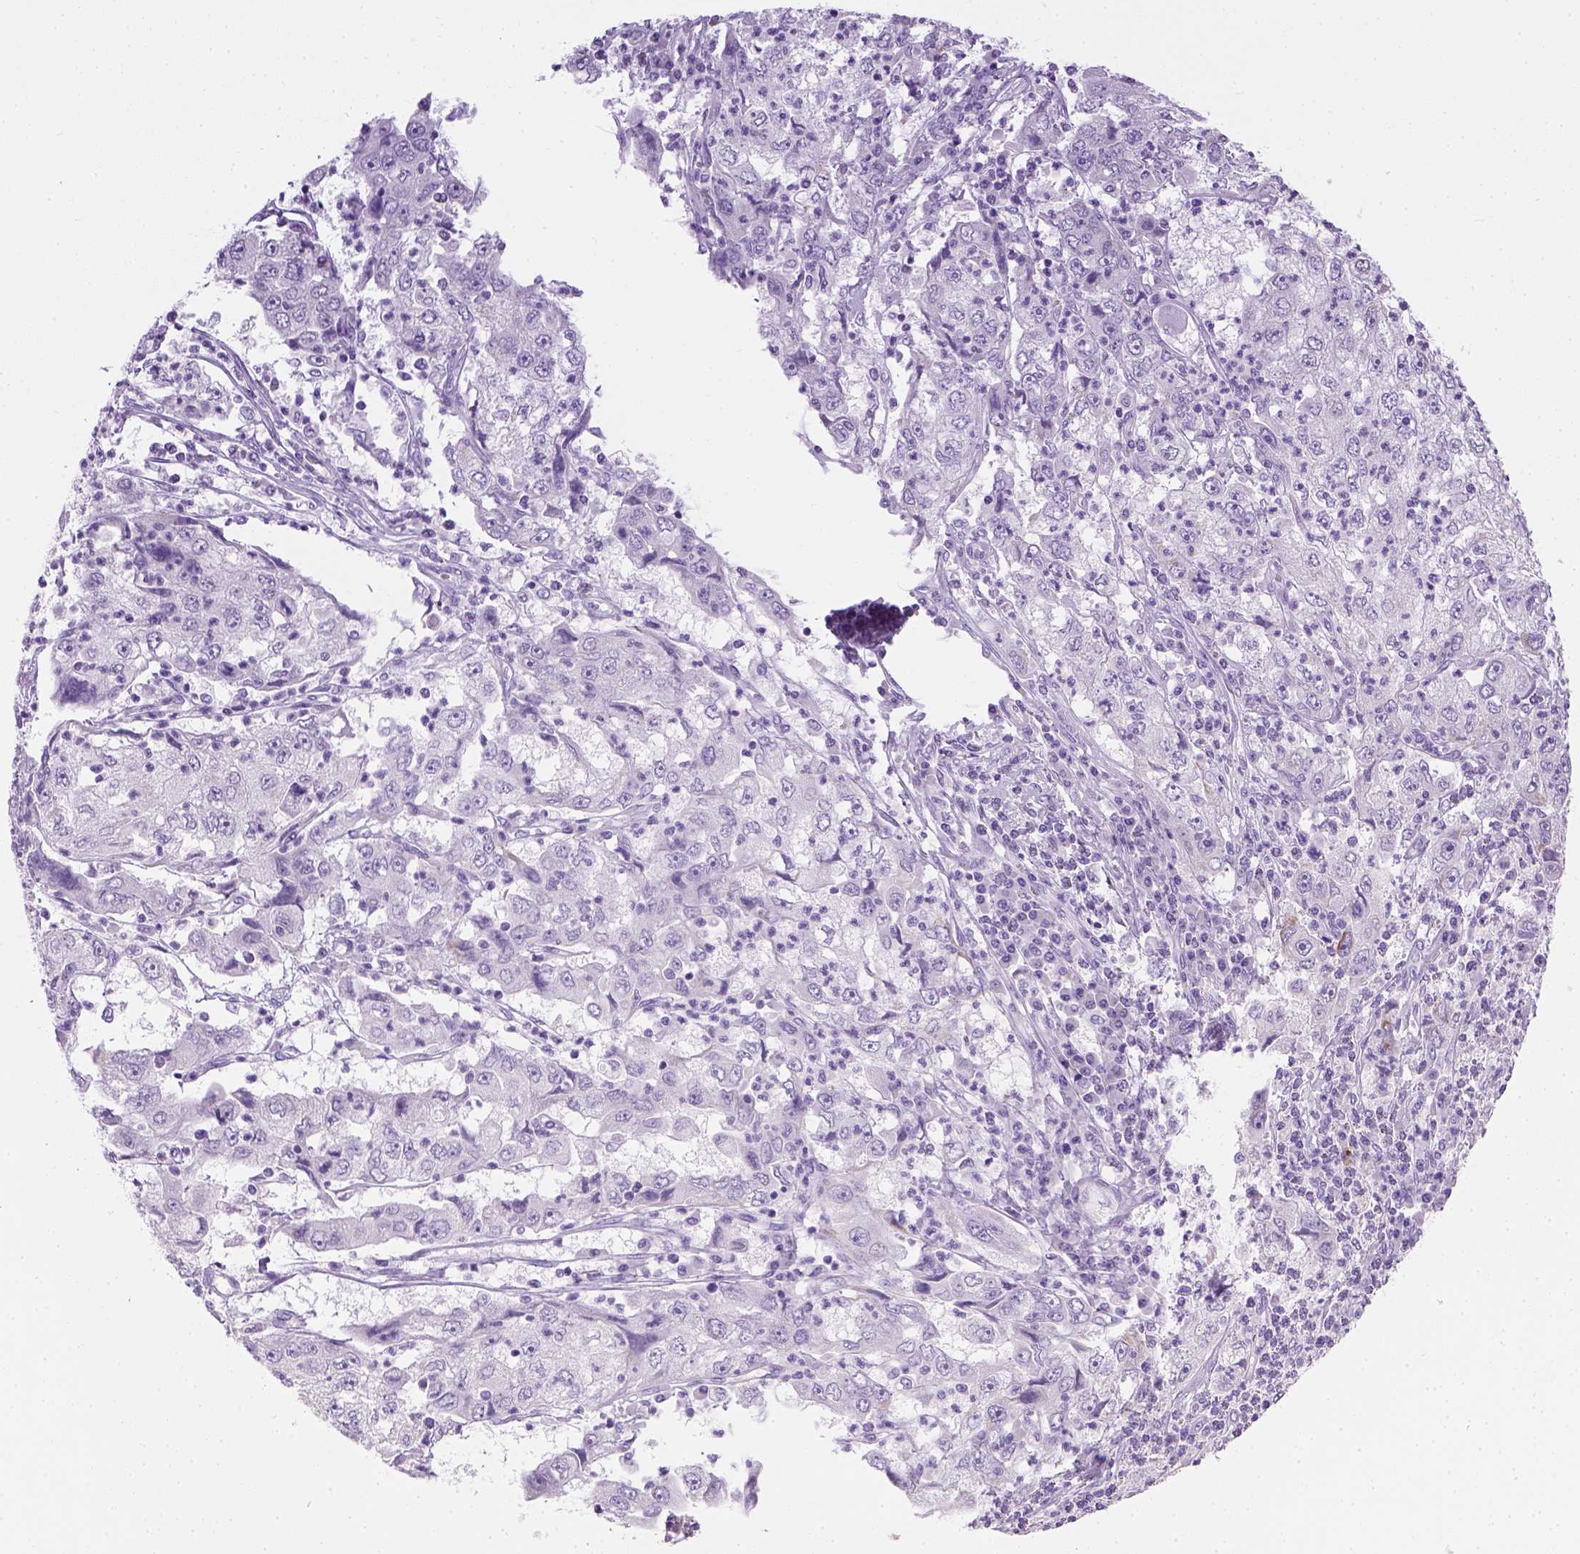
{"staining": {"intensity": "negative", "quantity": "none", "location": "none"}, "tissue": "cervical cancer", "cell_type": "Tumor cells", "image_type": "cancer", "snomed": [{"axis": "morphology", "description": "Squamous cell carcinoma, NOS"}, {"axis": "topography", "description": "Cervix"}], "caption": "The IHC micrograph has no significant staining in tumor cells of cervical cancer (squamous cell carcinoma) tissue.", "gene": "CYP24A1", "patient": {"sex": "female", "age": 36}}